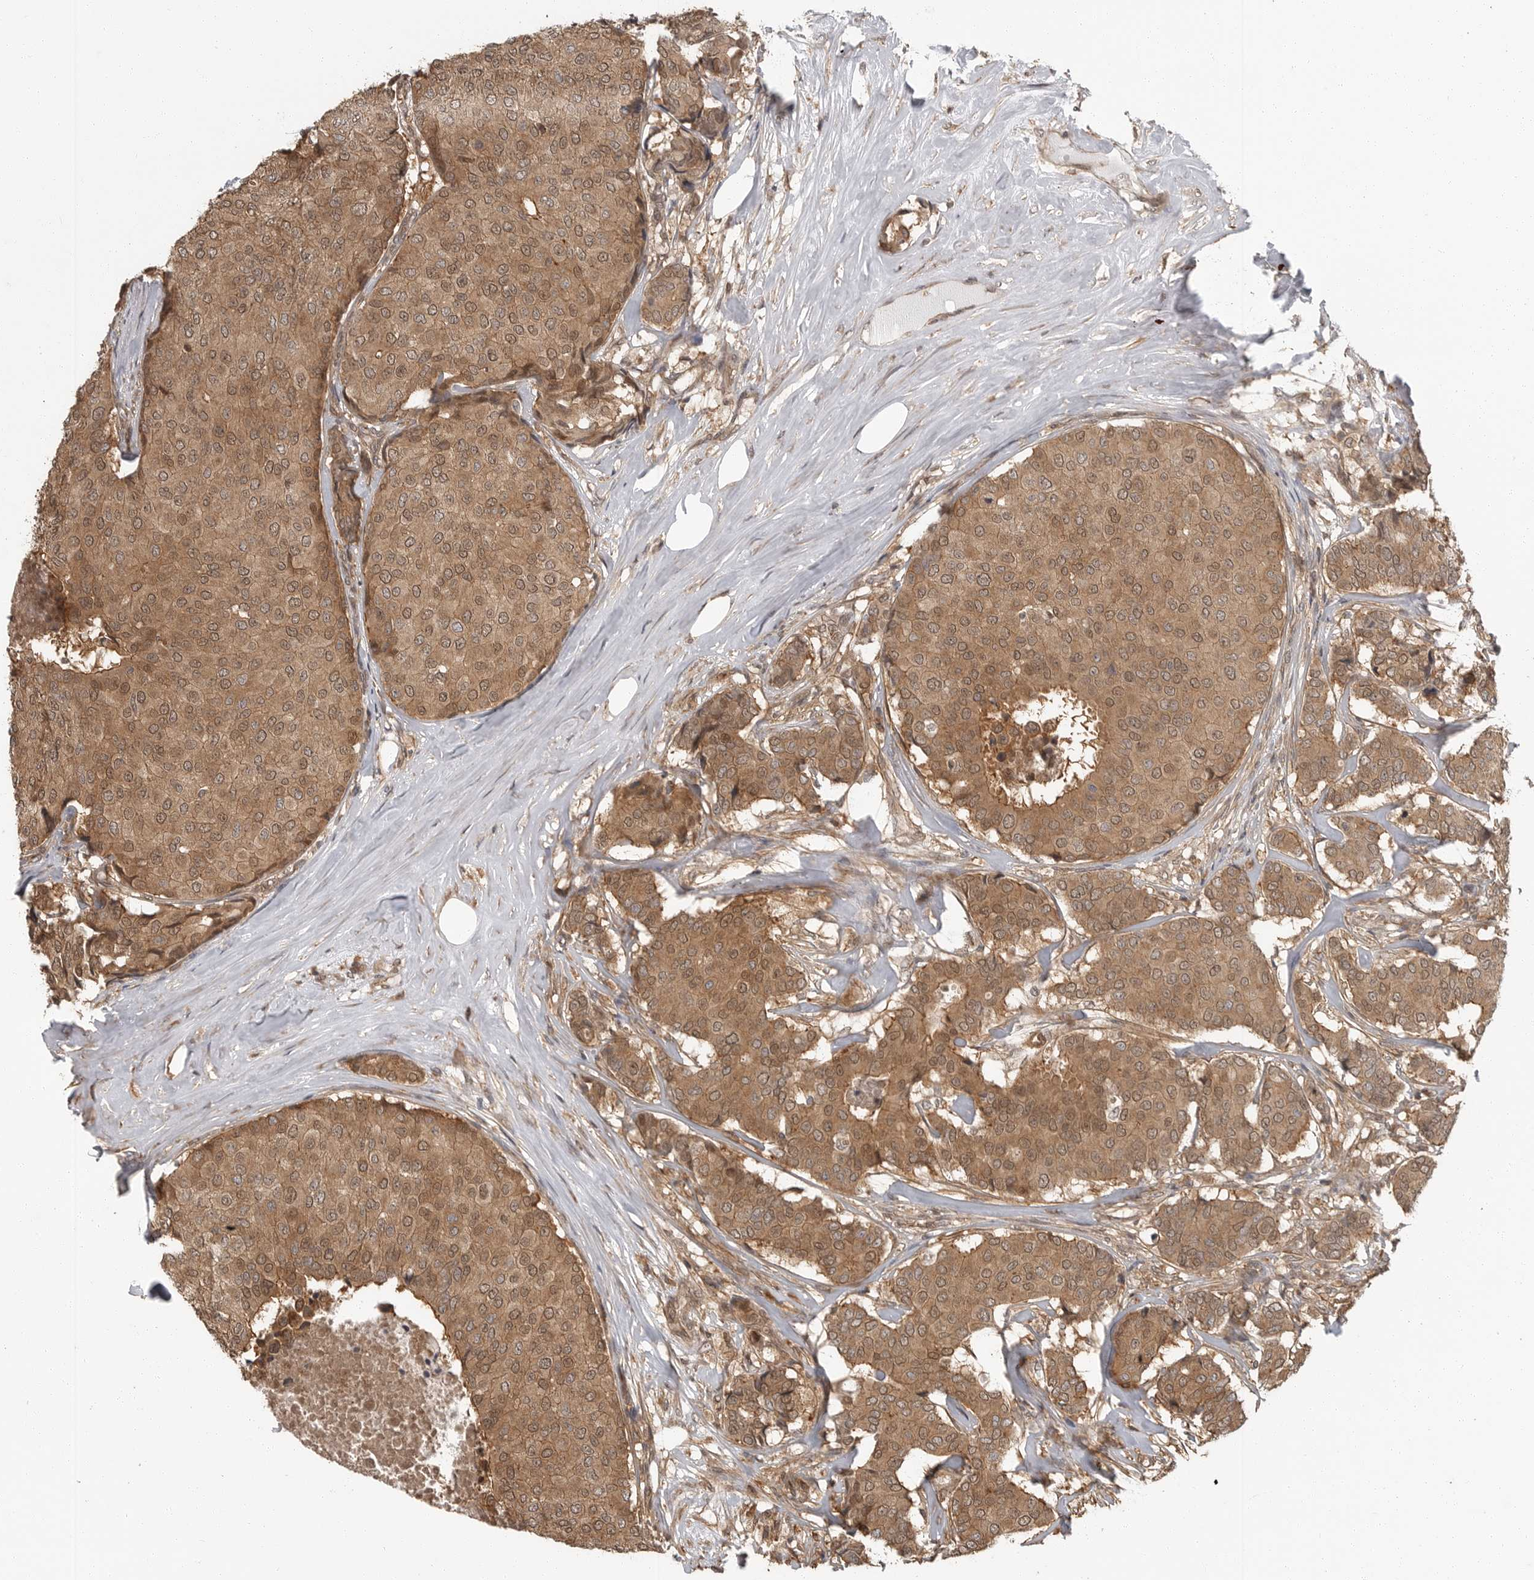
{"staining": {"intensity": "moderate", "quantity": ">75%", "location": "cytoplasmic/membranous,nuclear"}, "tissue": "breast cancer", "cell_type": "Tumor cells", "image_type": "cancer", "snomed": [{"axis": "morphology", "description": "Duct carcinoma"}, {"axis": "topography", "description": "Breast"}], "caption": "Protein expression analysis of human breast cancer reveals moderate cytoplasmic/membranous and nuclear staining in about >75% of tumor cells.", "gene": "ERN1", "patient": {"sex": "female", "age": 75}}